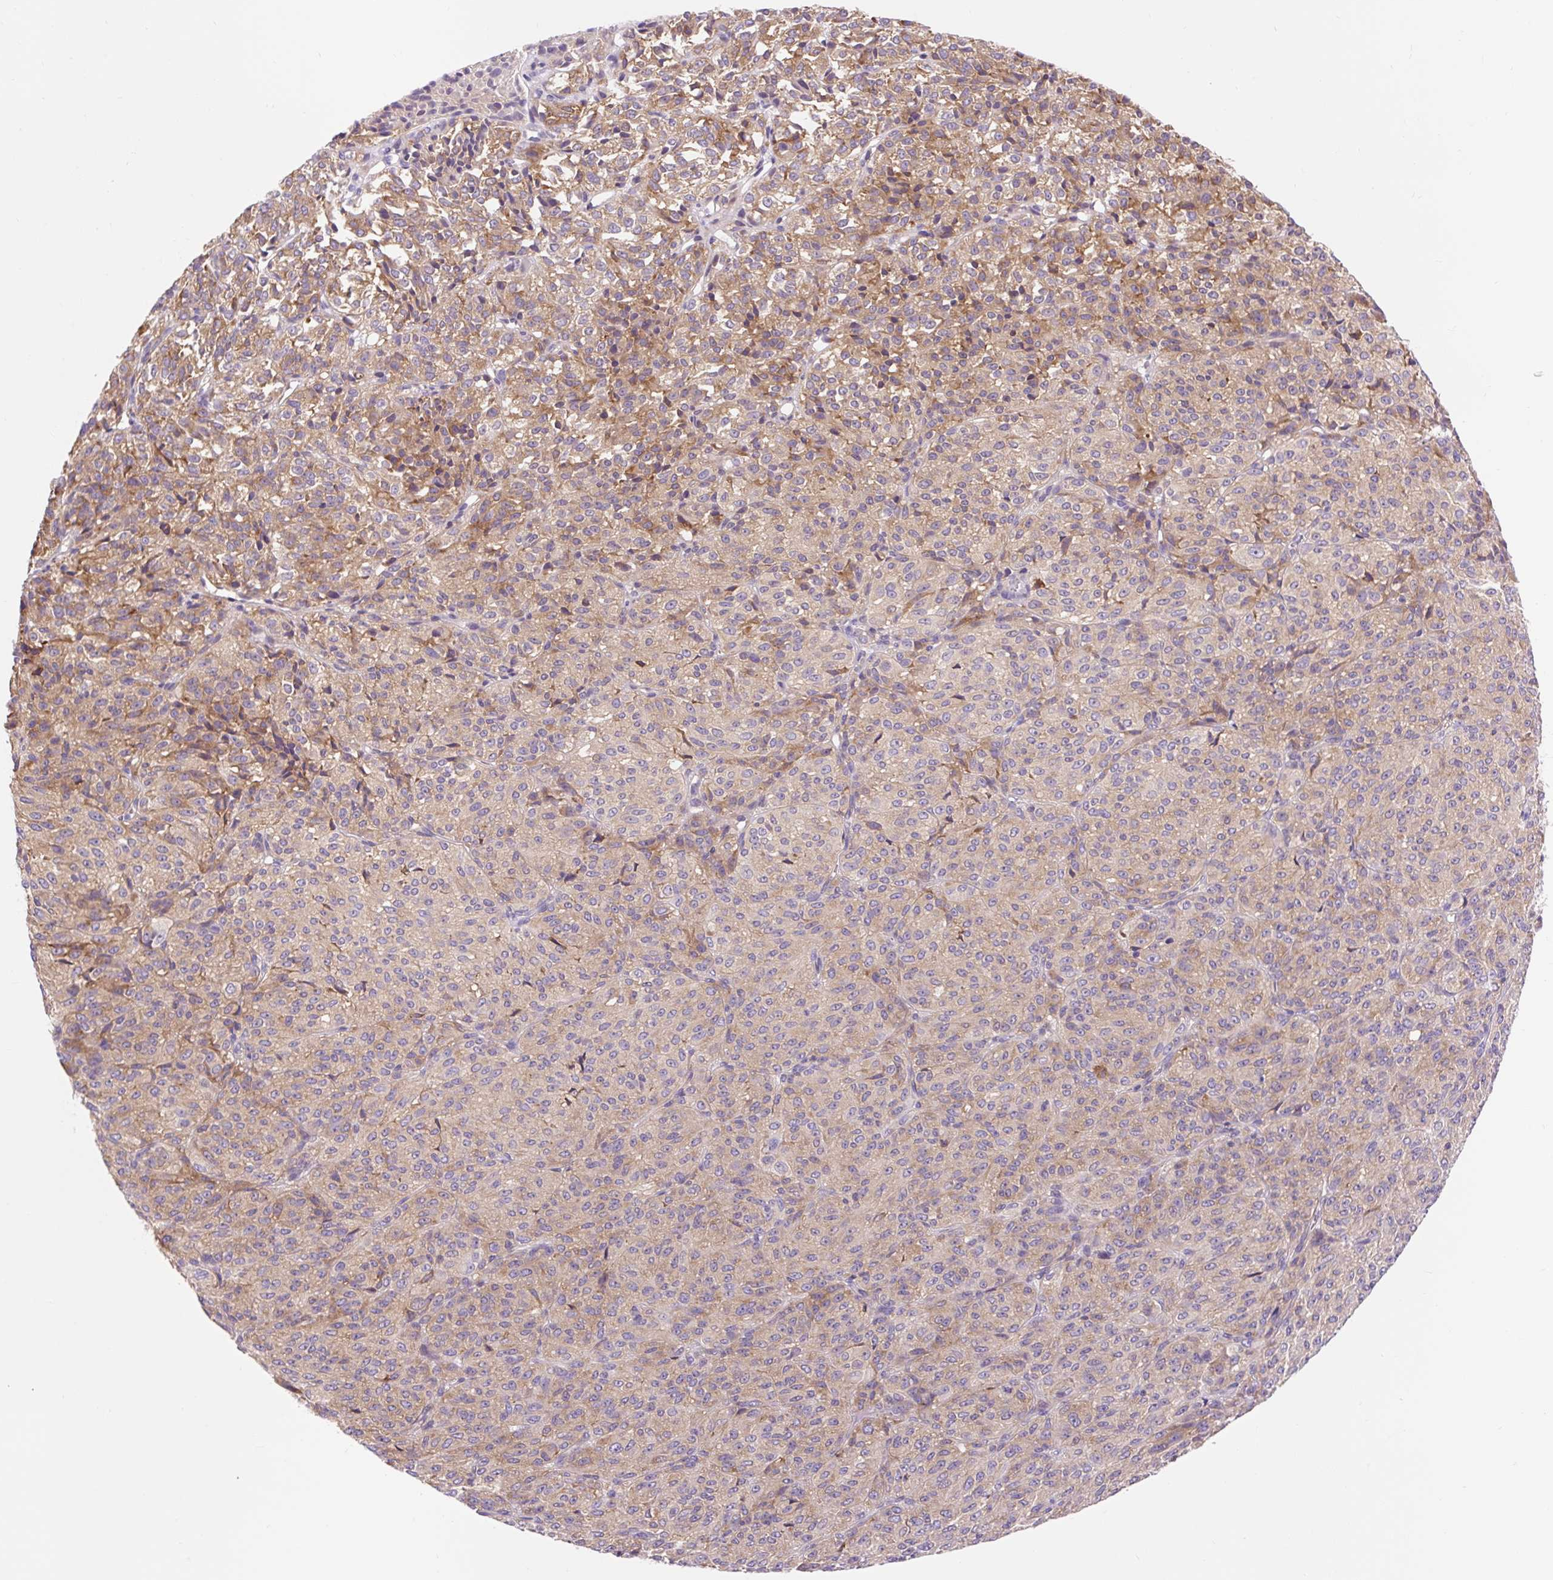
{"staining": {"intensity": "moderate", "quantity": "25%-75%", "location": "cytoplasmic/membranous"}, "tissue": "melanoma", "cell_type": "Tumor cells", "image_type": "cancer", "snomed": [{"axis": "morphology", "description": "Malignant melanoma, Metastatic site"}, {"axis": "topography", "description": "Brain"}], "caption": "Immunohistochemical staining of malignant melanoma (metastatic site) exhibits medium levels of moderate cytoplasmic/membranous protein staining in approximately 25%-75% of tumor cells.", "gene": "GPR45", "patient": {"sex": "female", "age": 56}}